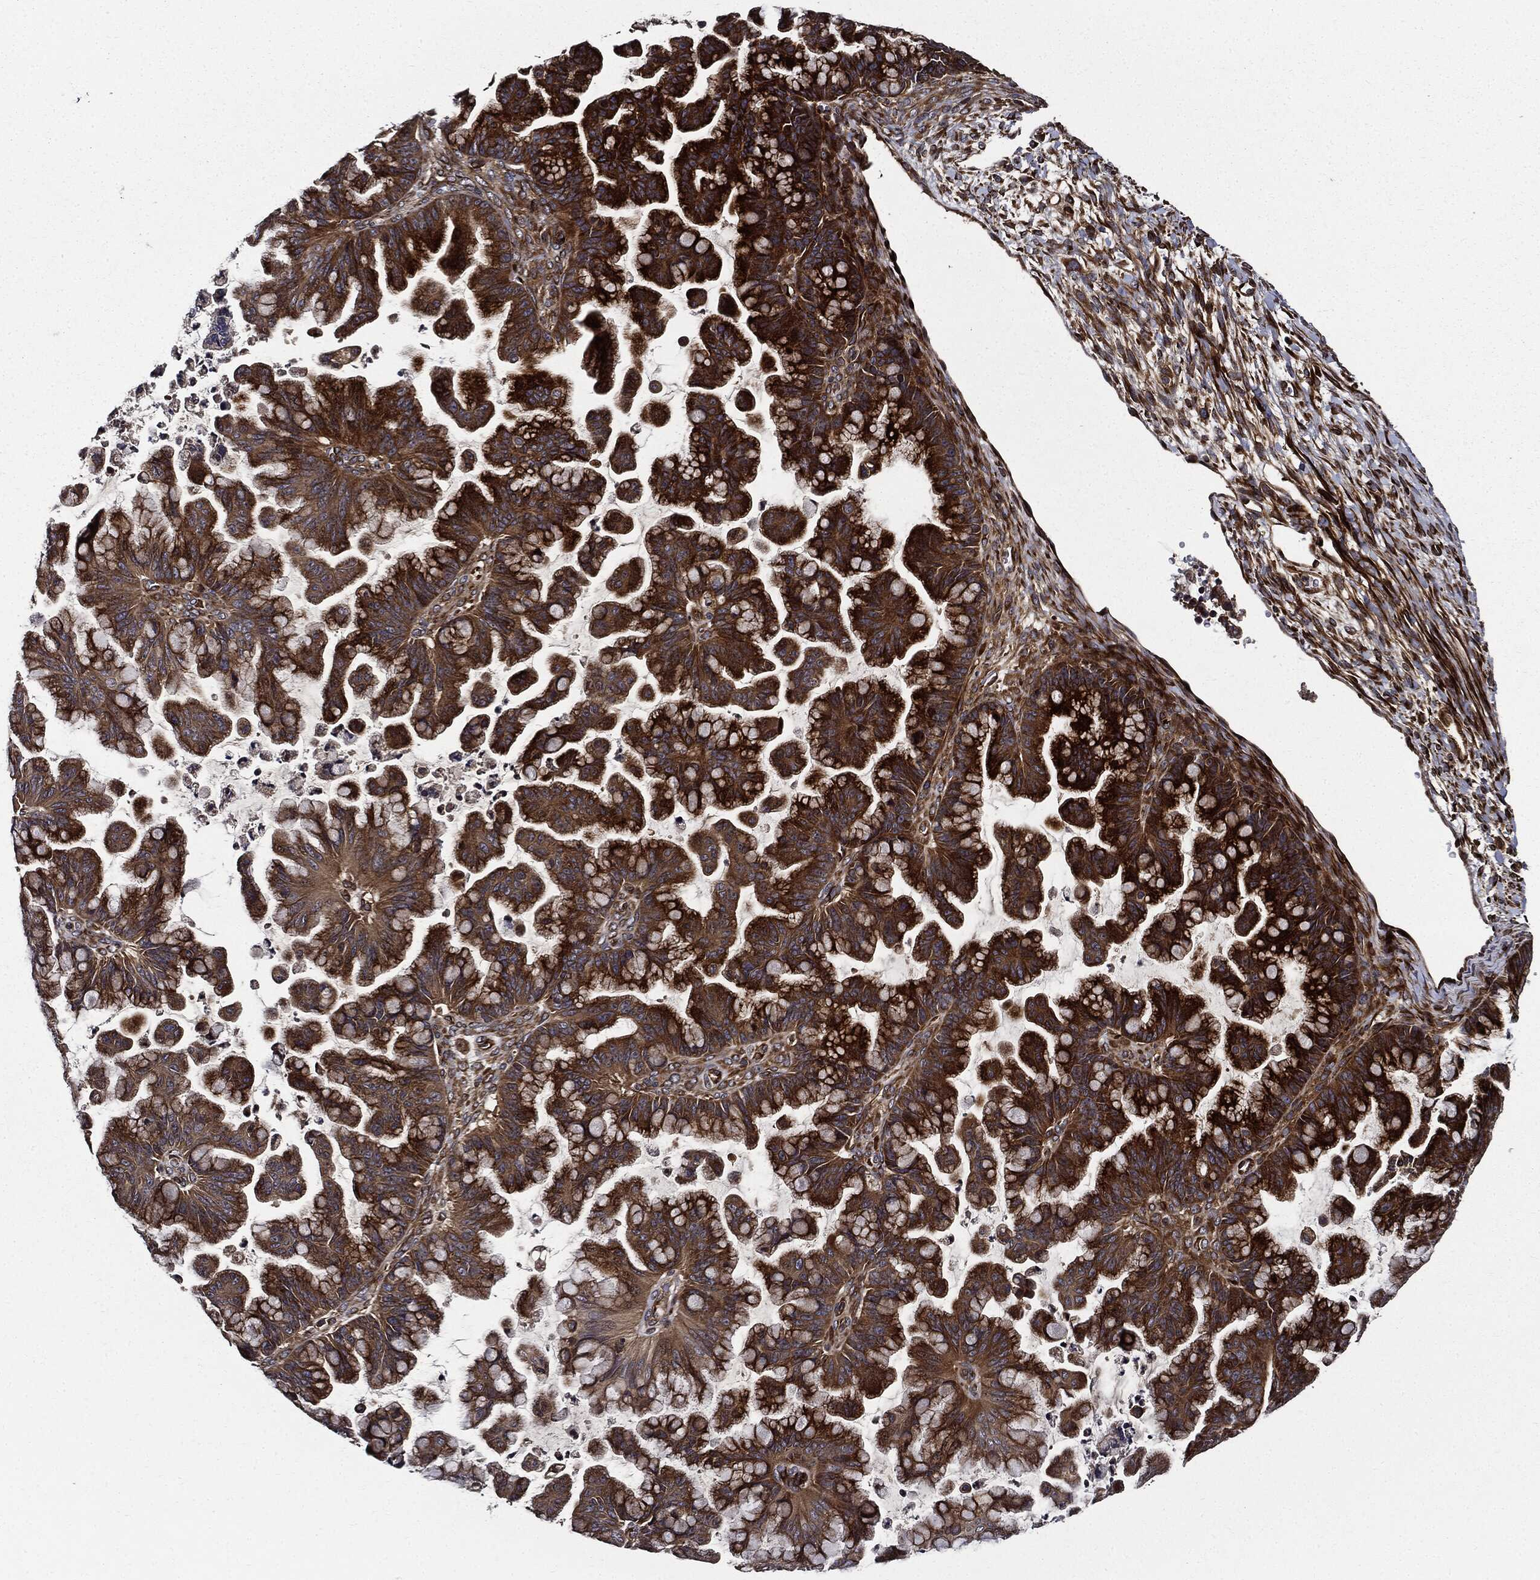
{"staining": {"intensity": "strong", "quantity": ">75%", "location": "cytoplasmic/membranous"}, "tissue": "ovarian cancer", "cell_type": "Tumor cells", "image_type": "cancer", "snomed": [{"axis": "morphology", "description": "Cystadenocarcinoma, mucinous, NOS"}, {"axis": "topography", "description": "Ovary"}], "caption": "Tumor cells show strong cytoplasmic/membranous staining in approximately >75% of cells in mucinous cystadenocarcinoma (ovarian). (DAB (3,3'-diaminobenzidine) = brown stain, brightfield microscopy at high magnification).", "gene": "HTT", "patient": {"sex": "female", "age": 67}}